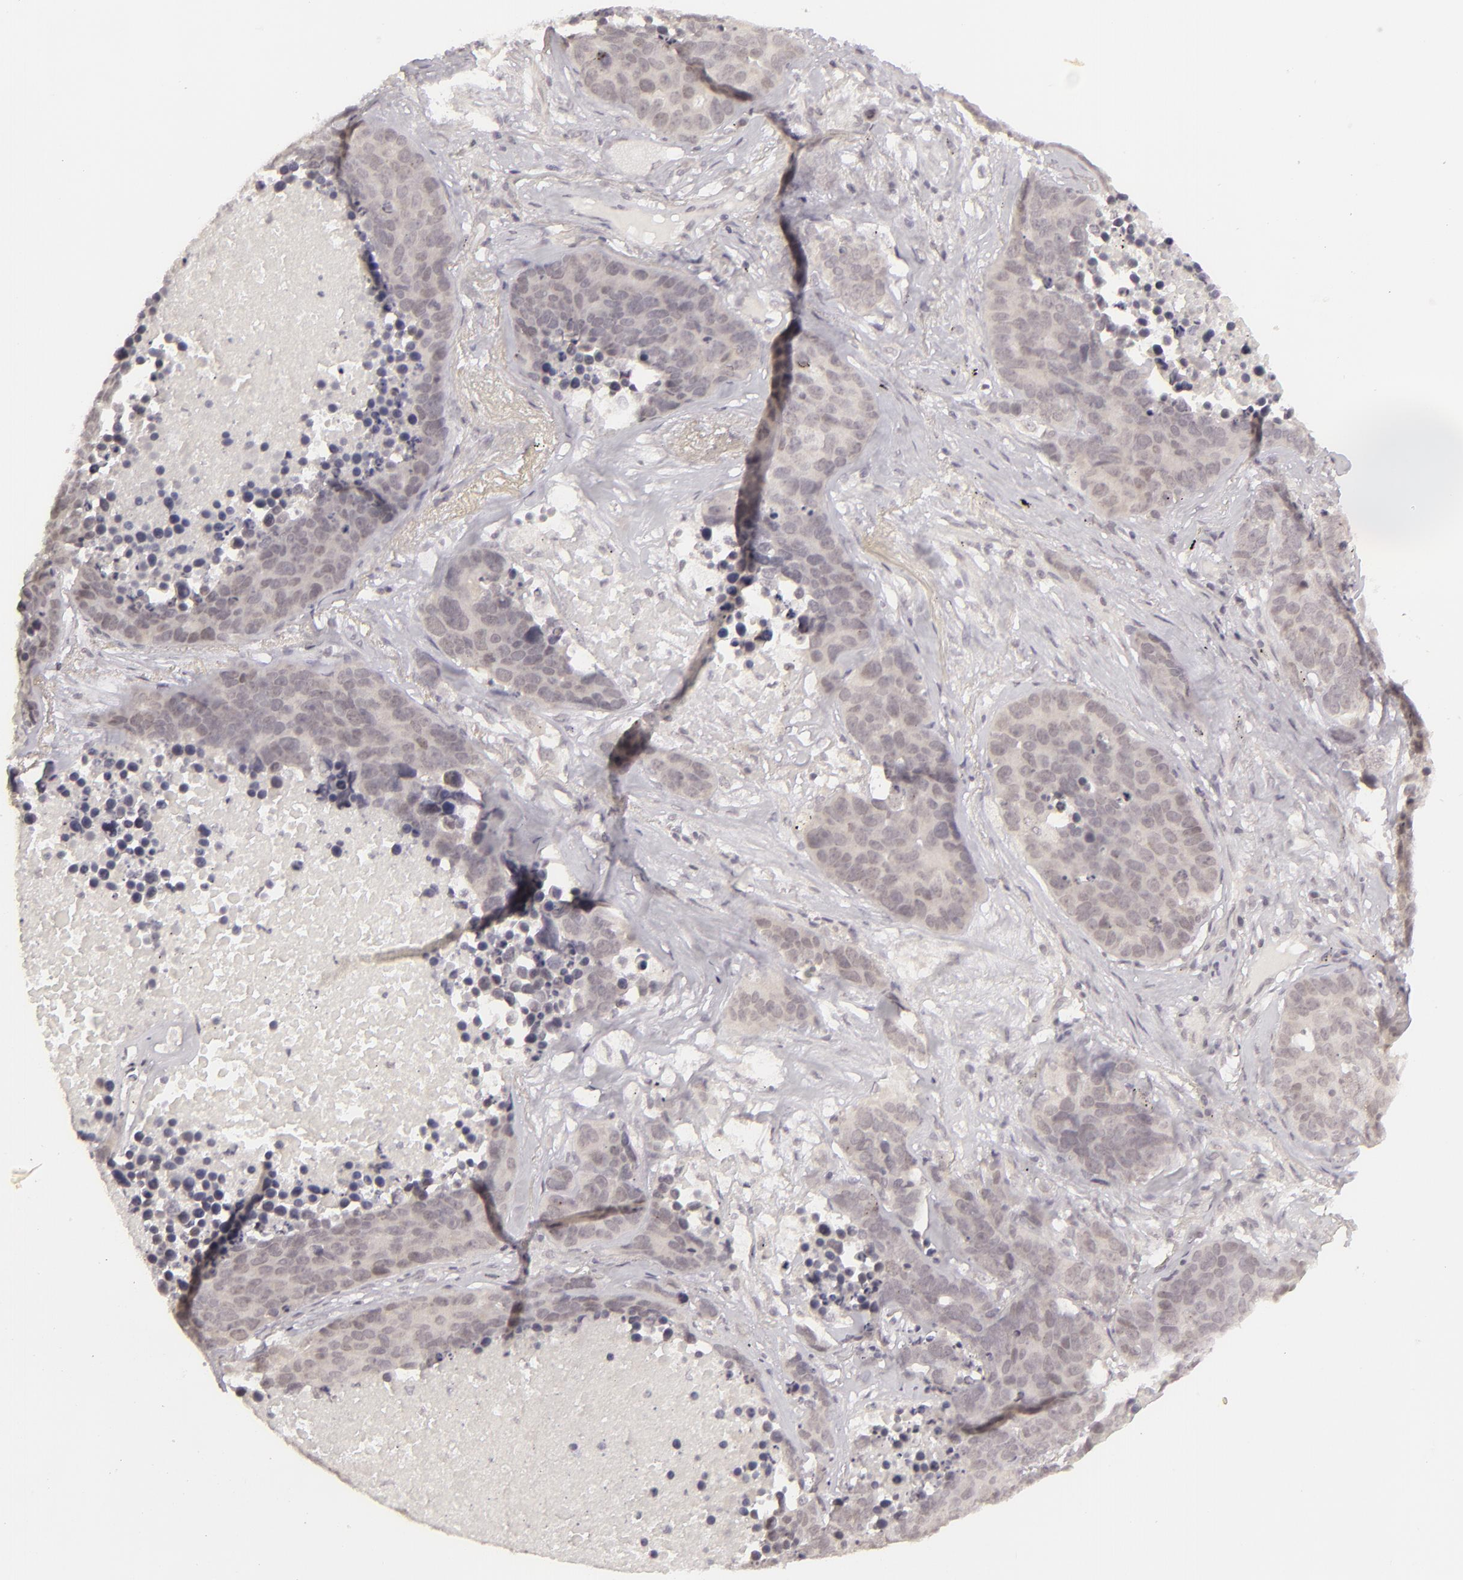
{"staining": {"intensity": "negative", "quantity": "none", "location": "none"}, "tissue": "lung cancer", "cell_type": "Tumor cells", "image_type": "cancer", "snomed": [{"axis": "morphology", "description": "Carcinoid, malignant, NOS"}, {"axis": "topography", "description": "Lung"}], "caption": "Immunohistochemistry (IHC) histopathology image of neoplastic tissue: lung cancer stained with DAB (3,3'-diaminobenzidine) reveals no significant protein expression in tumor cells. (DAB (3,3'-diaminobenzidine) immunohistochemistry visualized using brightfield microscopy, high magnification).", "gene": "DLG3", "patient": {"sex": "male", "age": 60}}